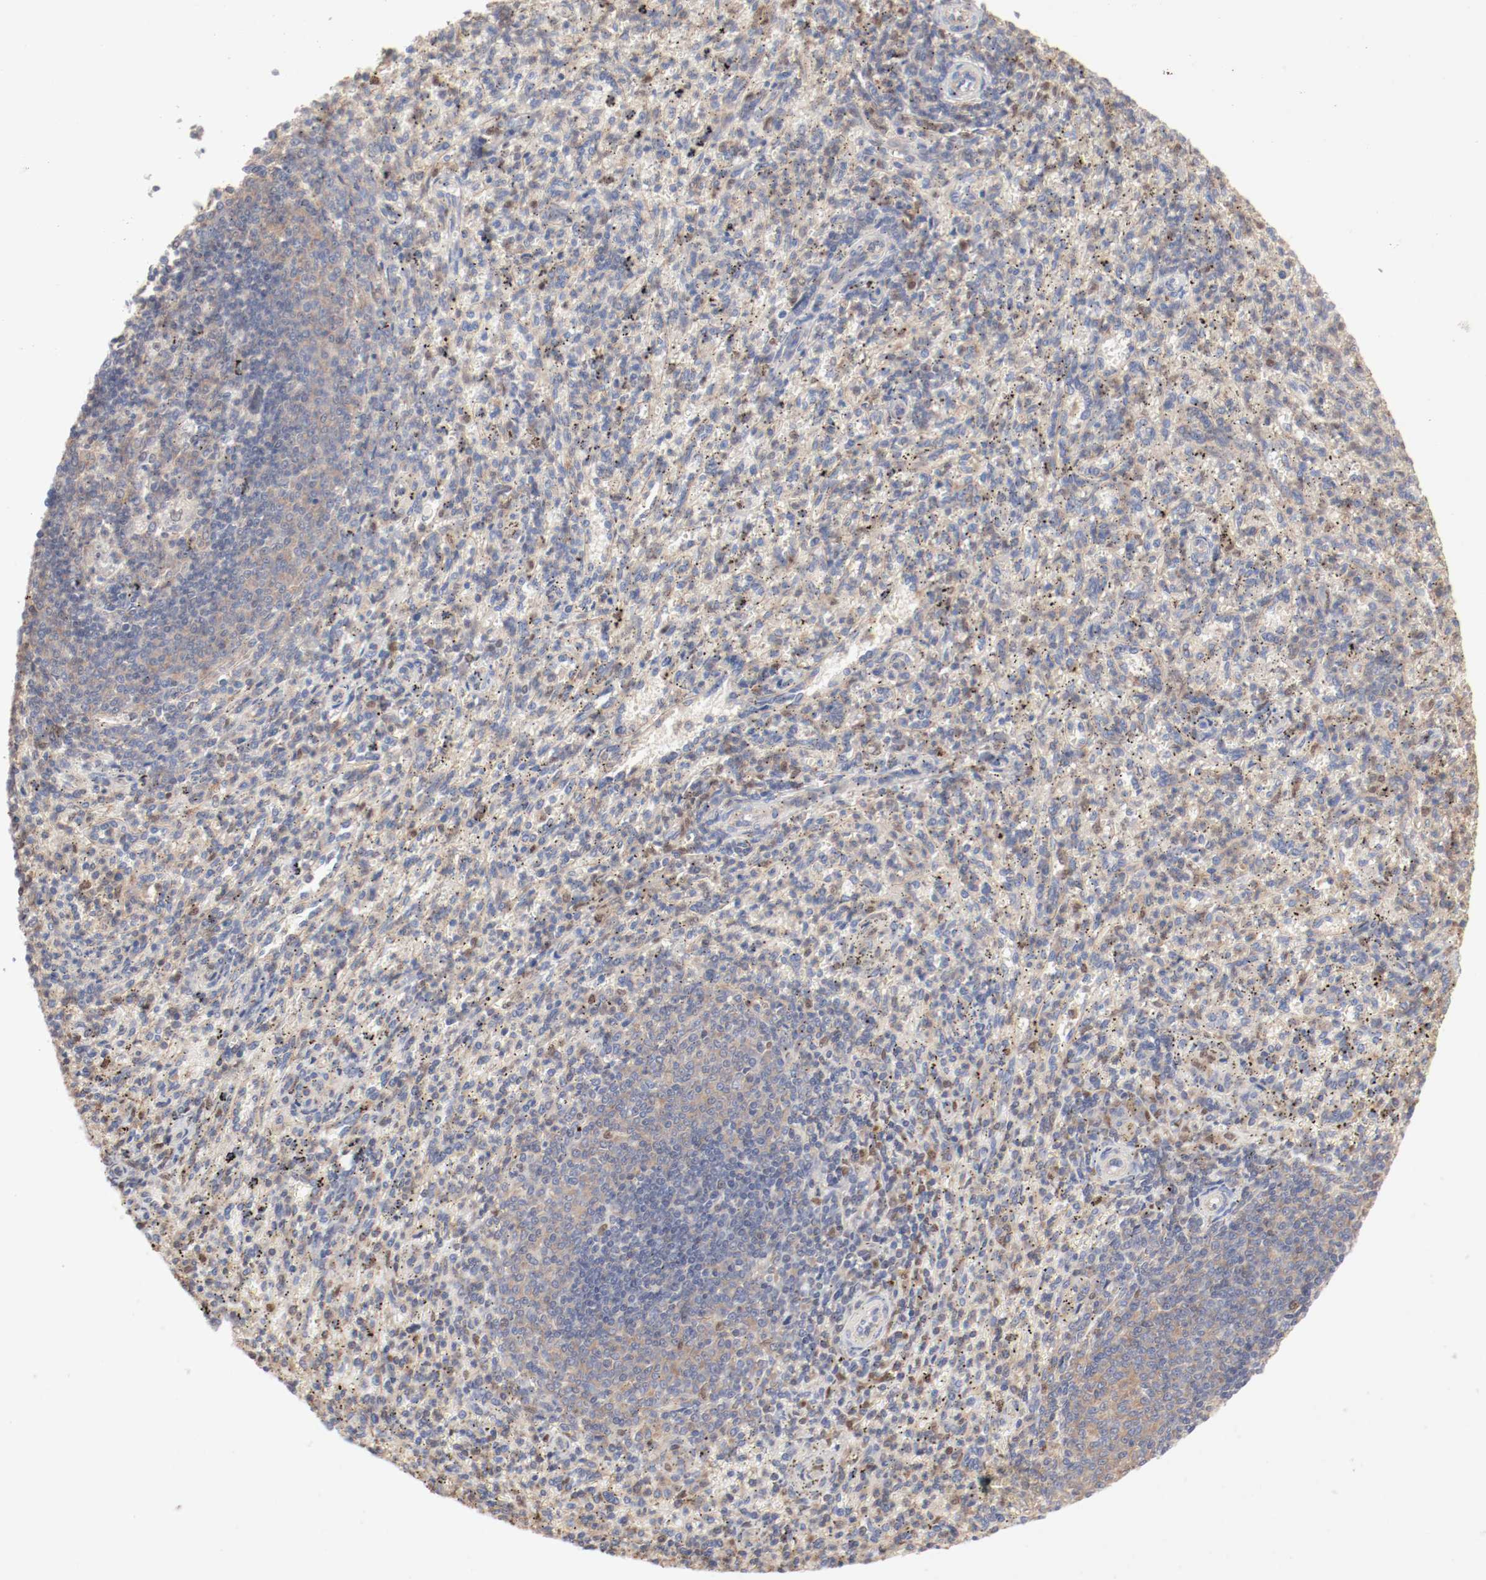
{"staining": {"intensity": "weak", "quantity": "<25%", "location": "cytoplasmic/membranous"}, "tissue": "spleen", "cell_type": "Cells in red pulp", "image_type": "normal", "snomed": [{"axis": "morphology", "description": "Normal tissue, NOS"}, {"axis": "topography", "description": "Spleen"}], "caption": "Histopathology image shows no protein staining in cells in red pulp of normal spleen. (DAB (3,3'-diaminobenzidine) immunohistochemistry (IHC) with hematoxylin counter stain).", "gene": "ARHGEF6", "patient": {"sex": "female", "age": 10}}